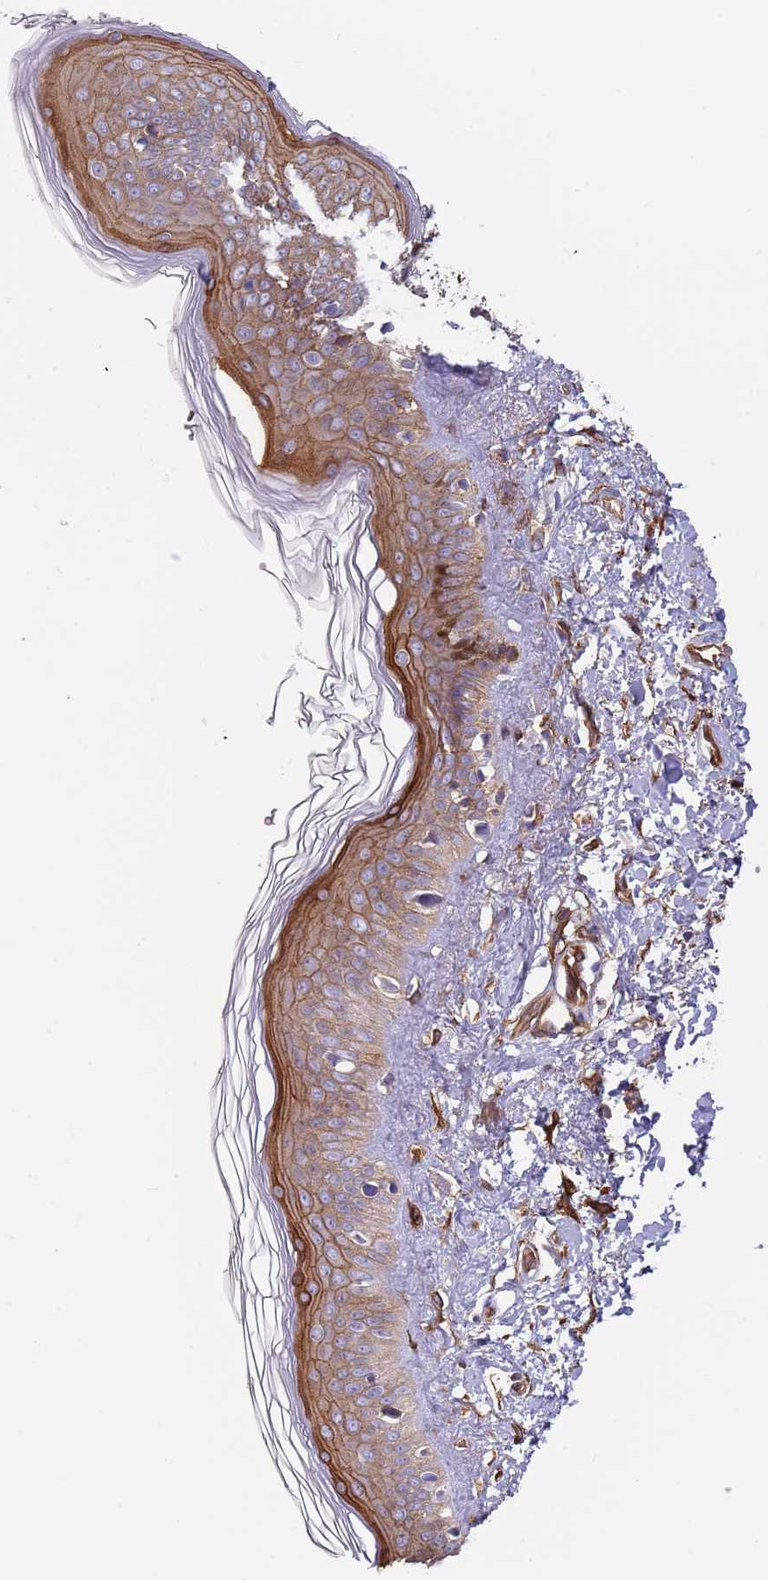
{"staining": {"intensity": "strong", "quantity": ">75%", "location": "cytoplasmic/membranous"}, "tissue": "skin", "cell_type": "Fibroblasts", "image_type": "normal", "snomed": [{"axis": "morphology", "description": "Normal tissue, NOS"}, {"axis": "topography", "description": "Skin"}], "caption": "The immunohistochemical stain highlights strong cytoplasmic/membranous expression in fibroblasts of benign skin.", "gene": "GSDMD", "patient": {"sex": "female", "age": 58}}